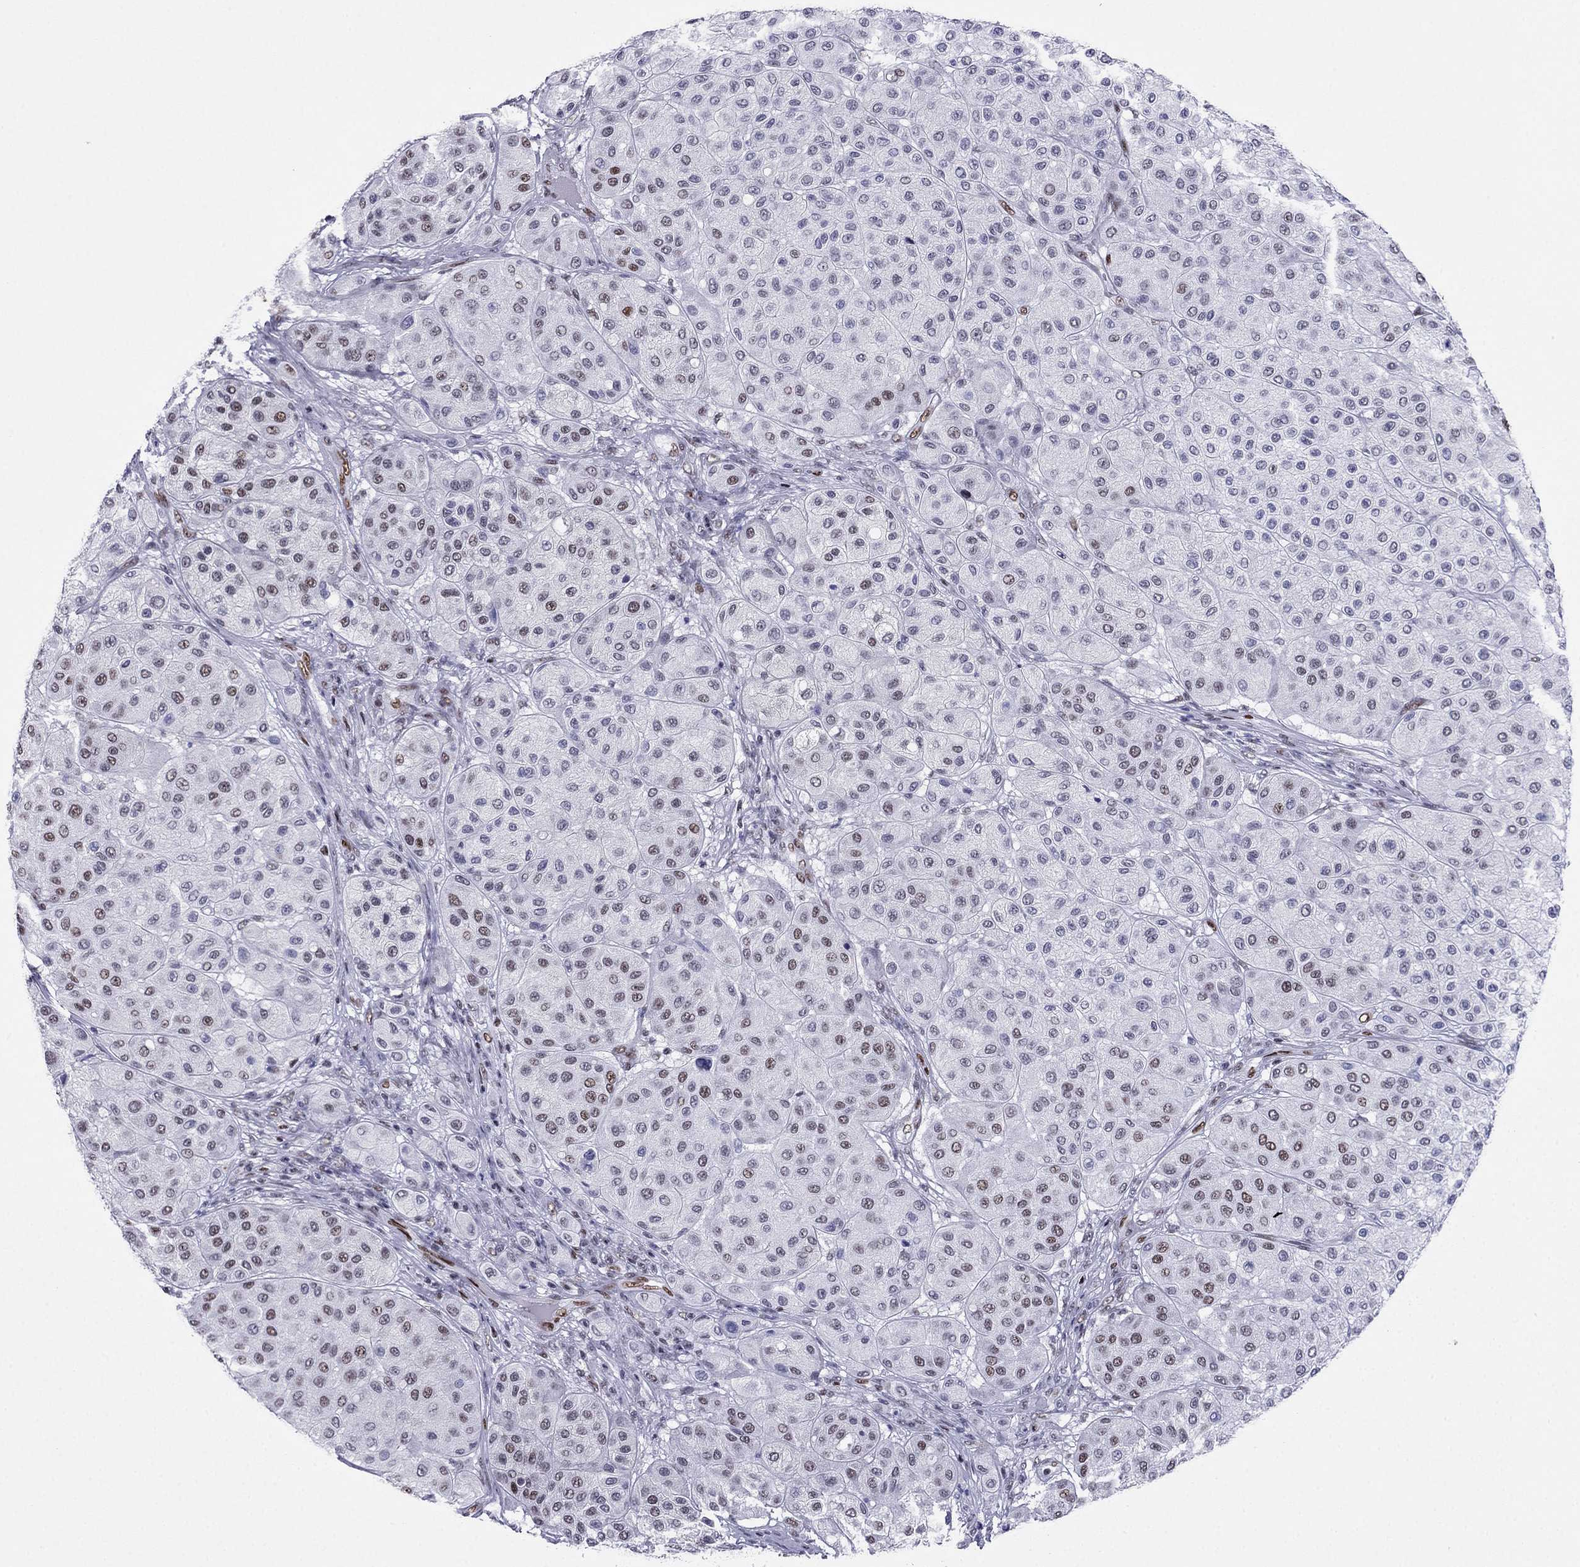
{"staining": {"intensity": "strong", "quantity": "<25%", "location": "nuclear"}, "tissue": "melanoma", "cell_type": "Tumor cells", "image_type": "cancer", "snomed": [{"axis": "morphology", "description": "Malignant melanoma, Metastatic site"}, {"axis": "topography", "description": "Smooth muscle"}], "caption": "Melanoma stained with DAB (3,3'-diaminobenzidine) immunohistochemistry reveals medium levels of strong nuclear staining in about <25% of tumor cells.", "gene": "PPM1G", "patient": {"sex": "male", "age": 41}}